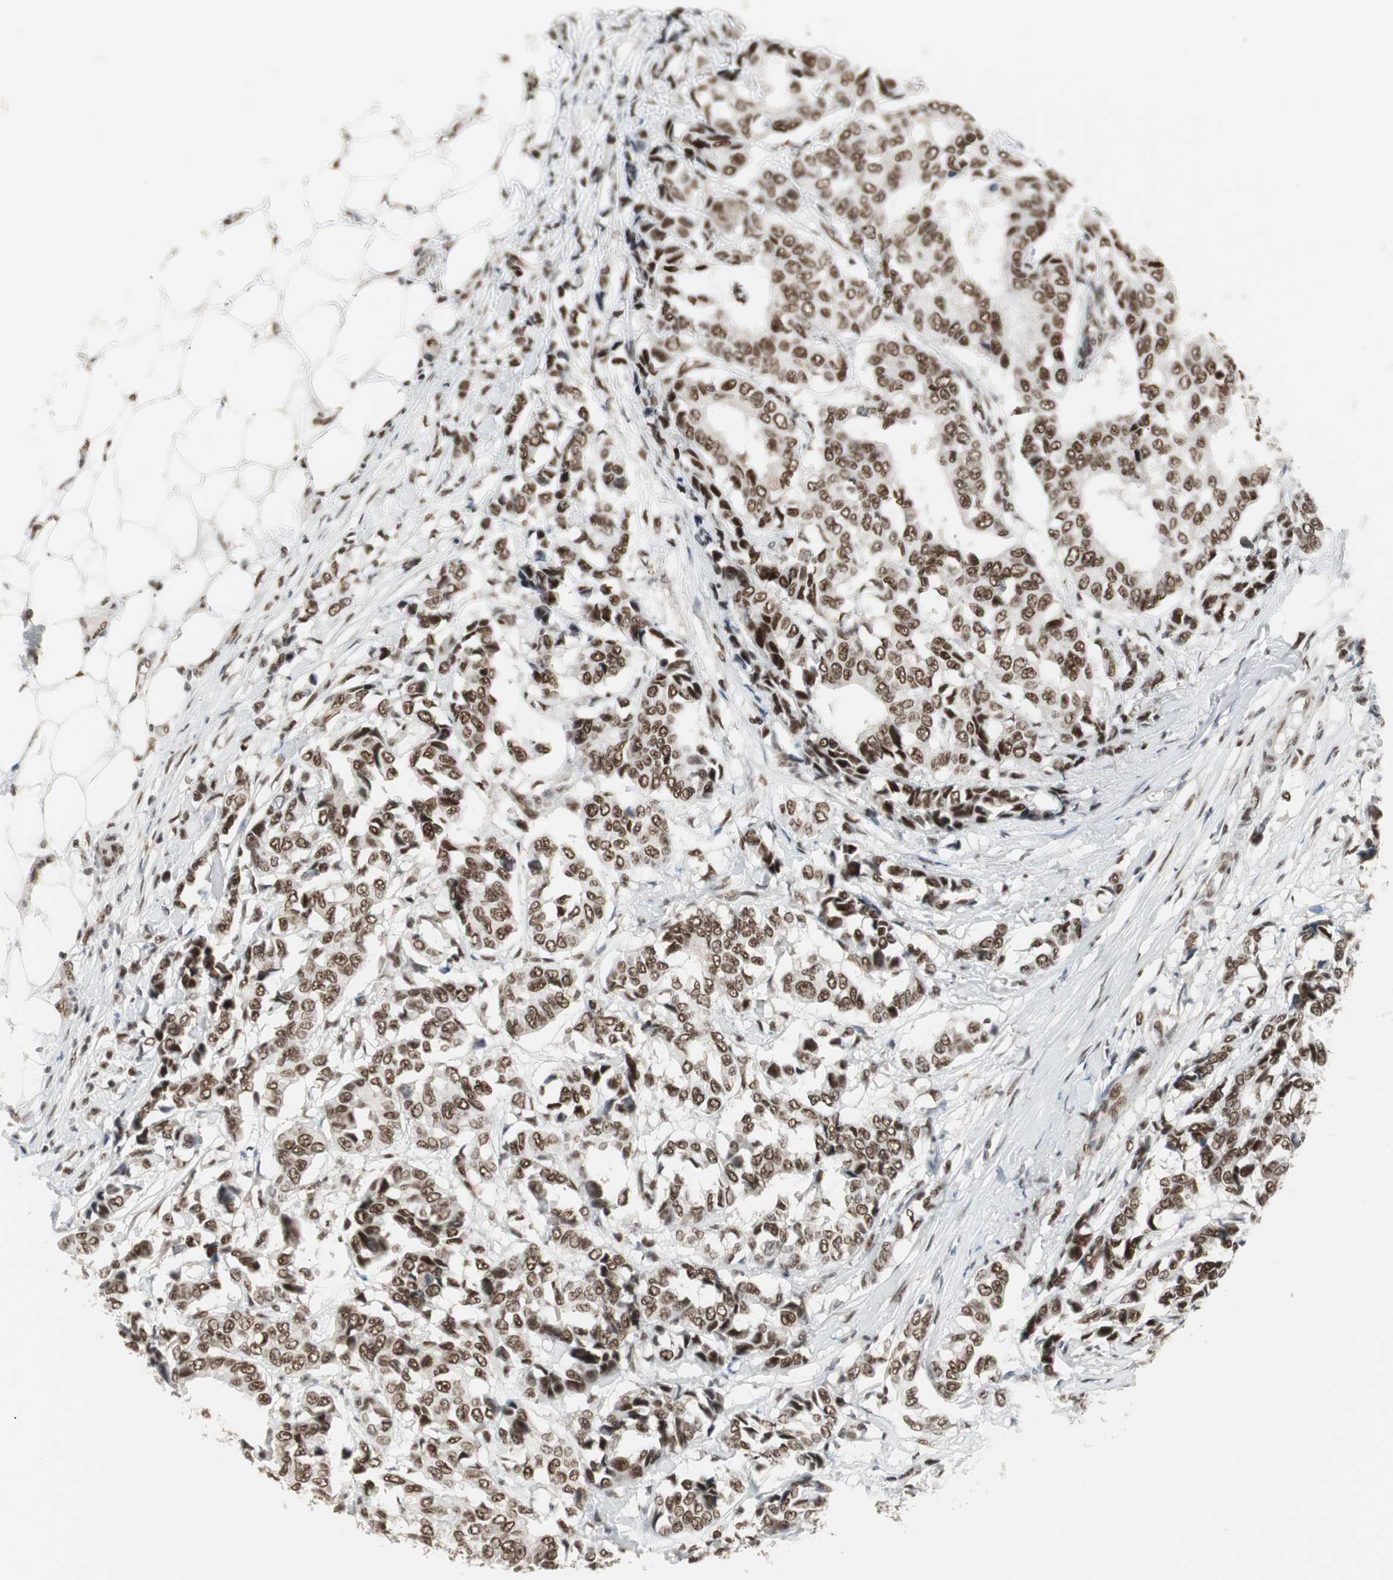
{"staining": {"intensity": "strong", "quantity": ">75%", "location": "nuclear"}, "tissue": "breast cancer", "cell_type": "Tumor cells", "image_type": "cancer", "snomed": [{"axis": "morphology", "description": "Duct carcinoma"}, {"axis": "topography", "description": "Breast"}], "caption": "Immunohistochemical staining of human breast infiltrating ductal carcinoma displays strong nuclear protein positivity in approximately >75% of tumor cells. (Brightfield microscopy of DAB IHC at high magnification).", "gene": "RTF1", "patient": {"sex": "female", "age": 87}}